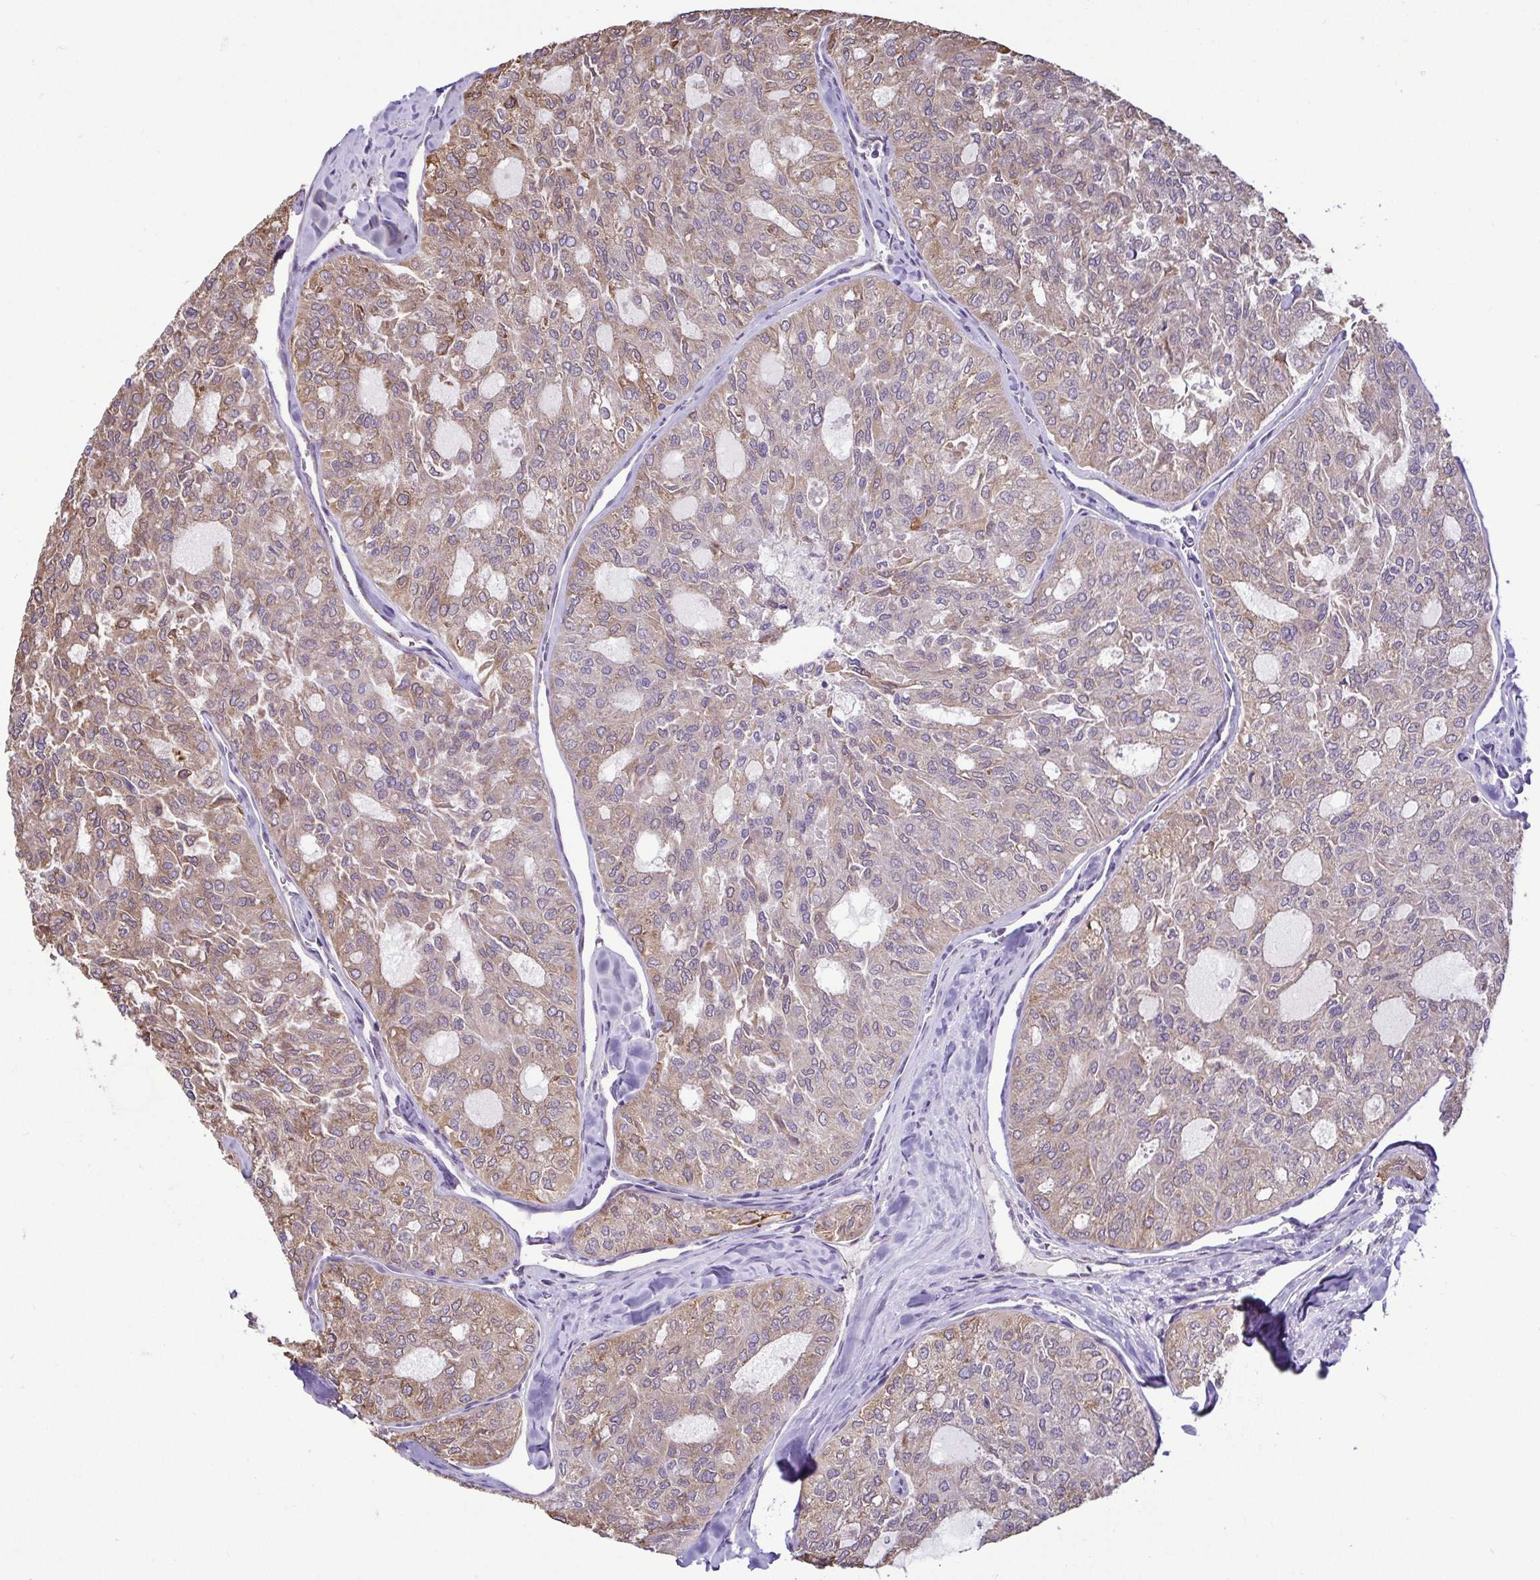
{"staining": {"intensity": "weak", "quantity": "25%-75%", "location": "cytoplasmic/membranous"}, "tissue": "thyroid cancer", "cell_type": "Tumor cells", "image_type": "cancer", "snomed": [{"axis": "morphology", "description": "Follicular adenoma carcinoma, NOS"}, {"axis": "topography", "description": "Thyroid gland"}], "caption": "This histopathology image reveals IHC staining of follicular adenoma carcinoma (thyroid), with low weak cytoplasmic/membranous staining in approximately 25%-75% of tumor cells.", "gene": "MYL10", "patient": {"sex": "male", "age": 75}}